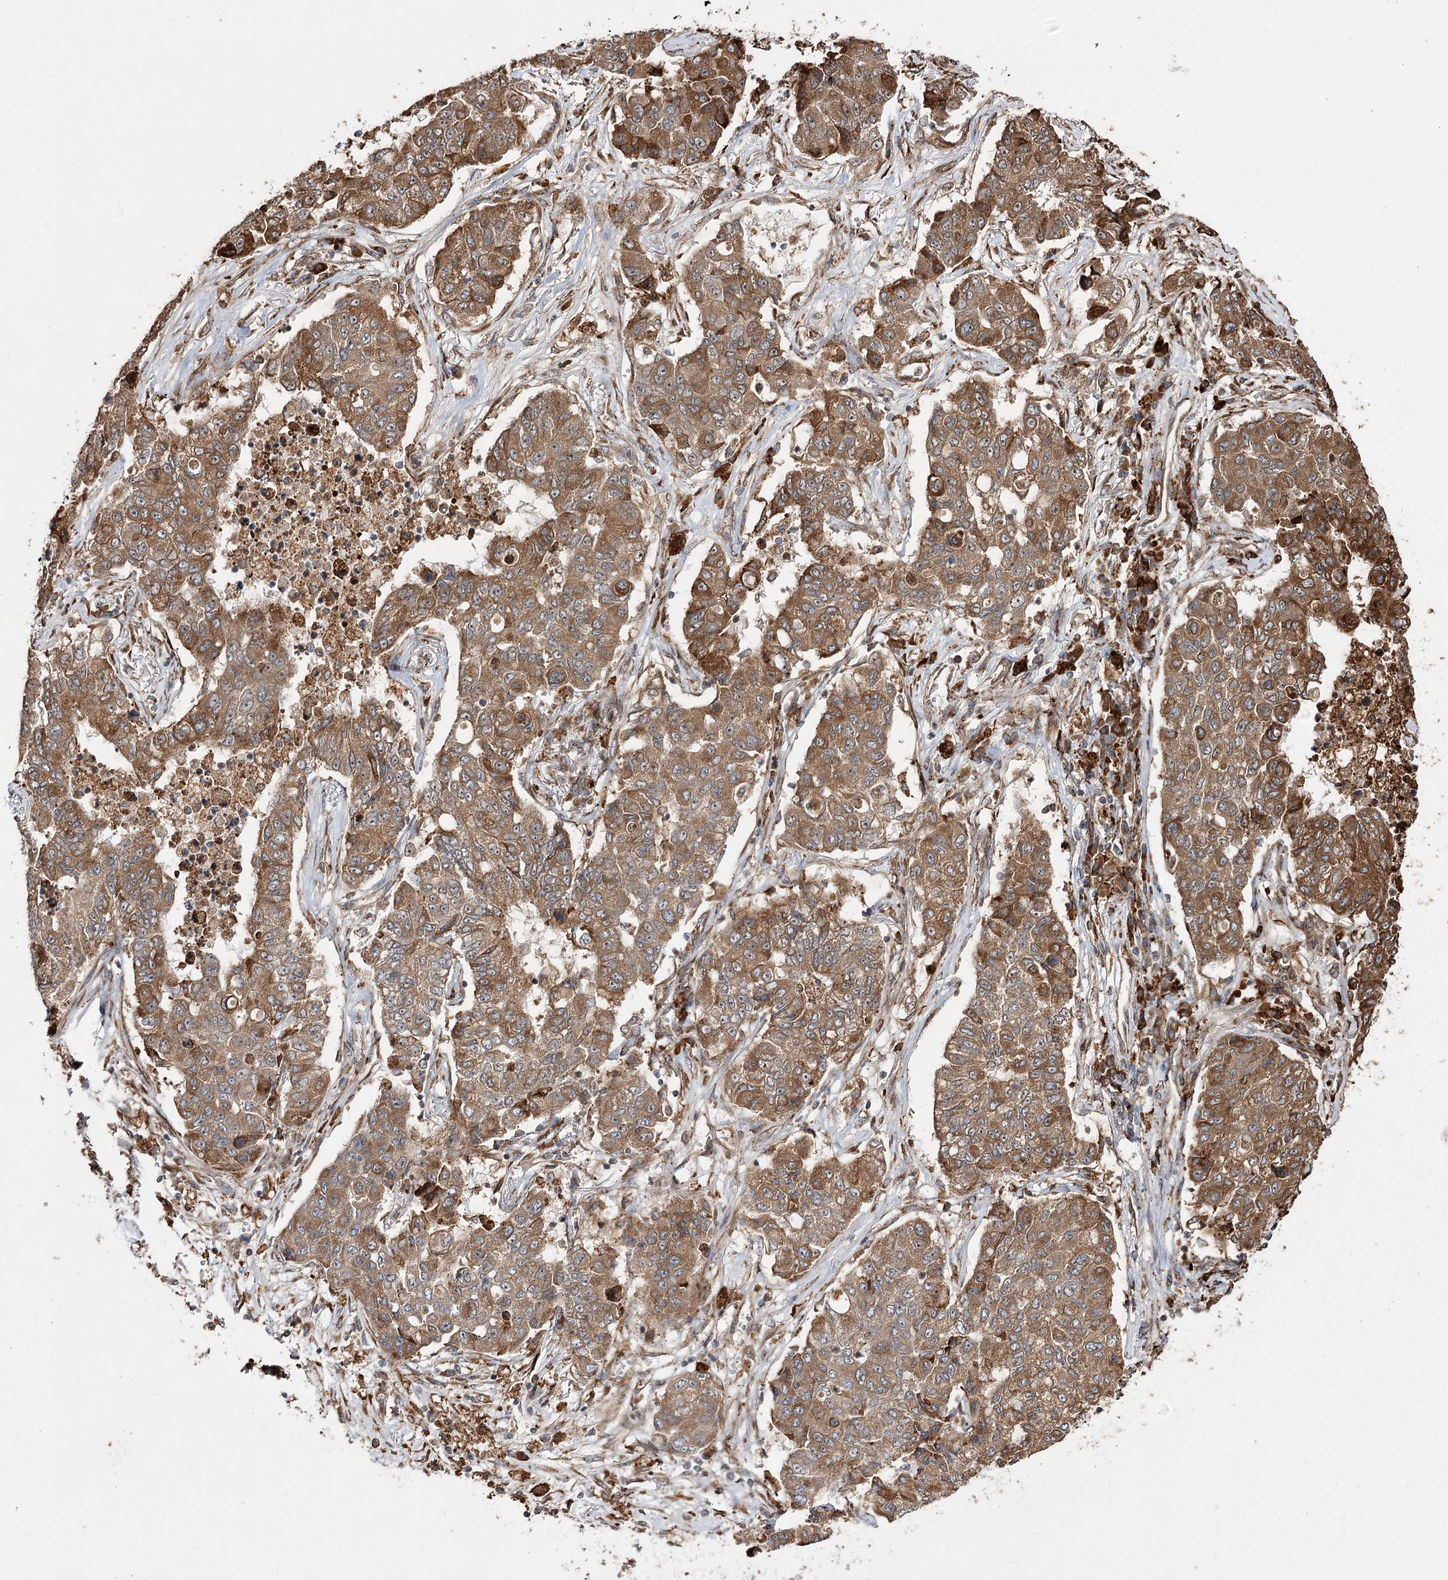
{"staining": {"intensity": "moderate", "quantity": ">75%", "location": "cytoplasmic/membranous"}, "tissue": "lung cancer", "cell_type": "Tumor cells", "image_type": "cancer", "snomed": [{"axis": "morphology", "description": "Squamous cell carcinoma, NOS"}, {"axis": "topography", "description": "Lung"}], "caption": "This image exhibits IHC staining of human squamous cell carcinoma (lung), with medium moderate cytoplasmic/membranous expression in about >75% of tumor cells.", "gene": "FANCL", "patient": {"sex": "male", "age": 74}}